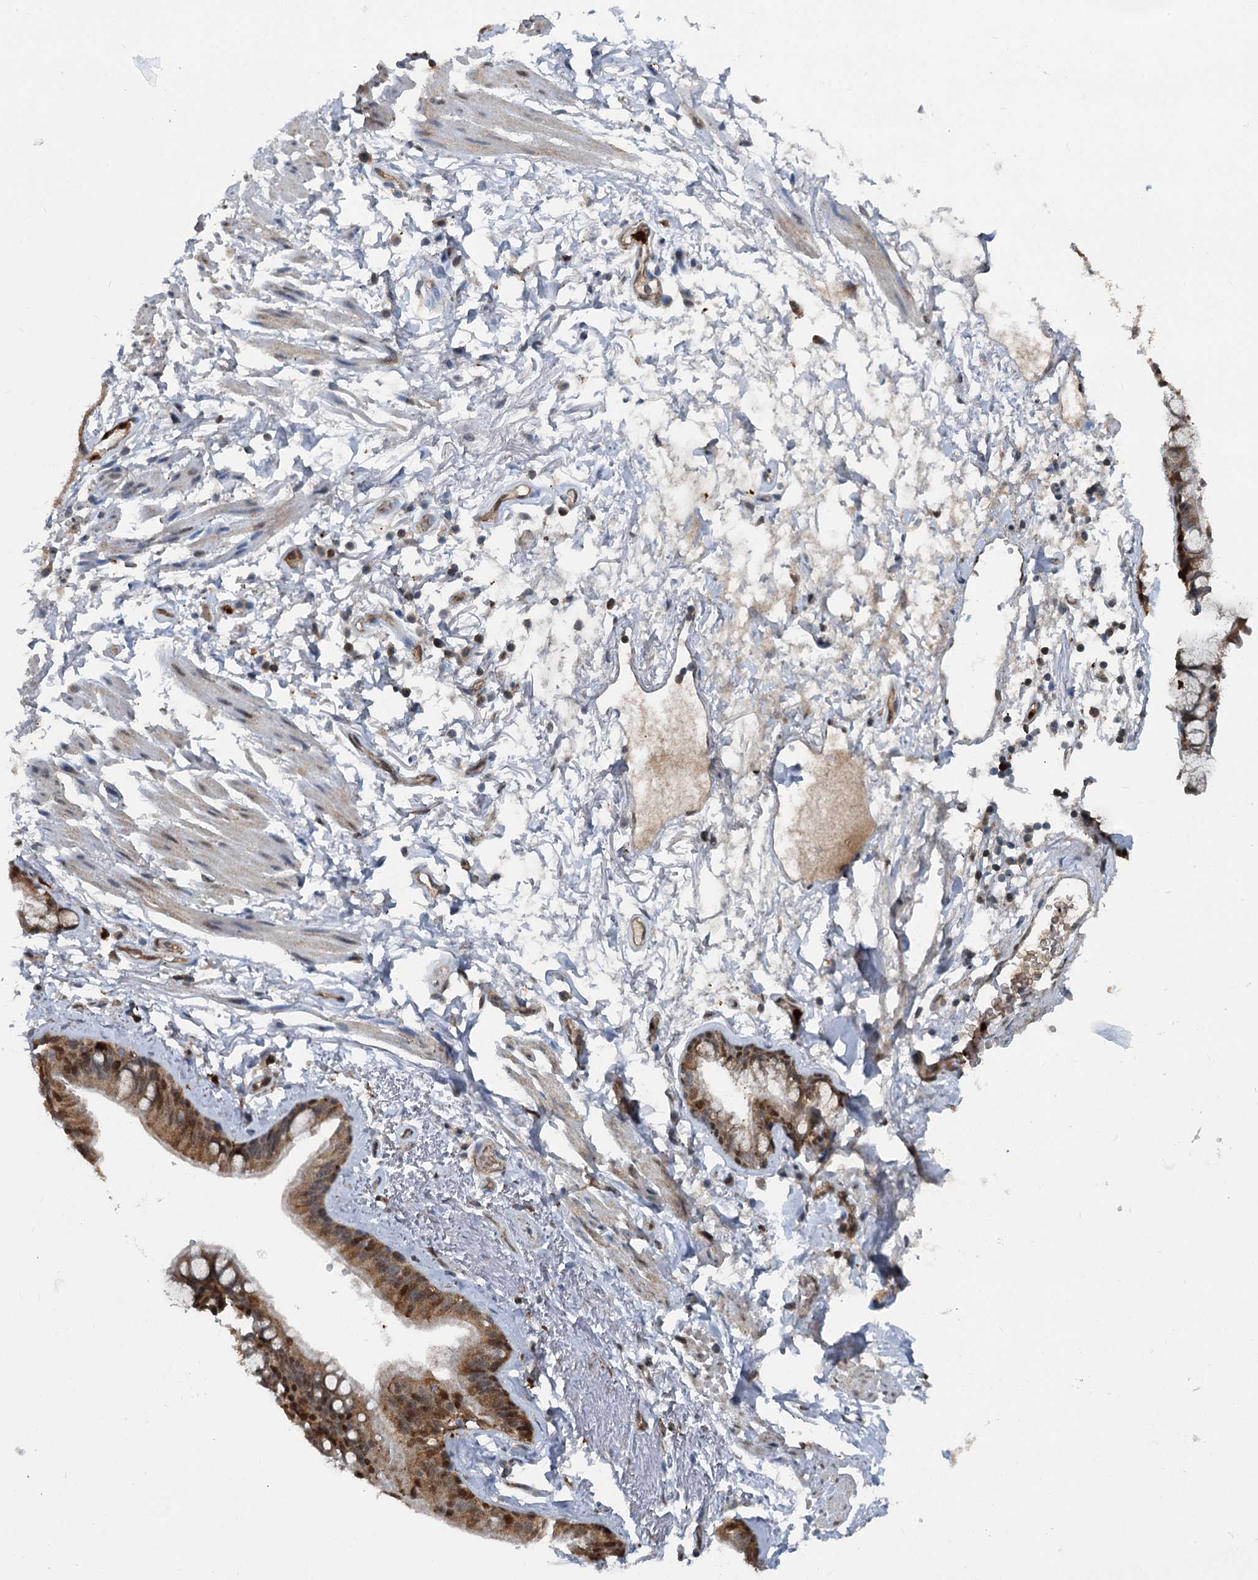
{"staining": {"intensity": "moderate", "quantity": "25%-75%", "location": "cytoplasmic/membranous"}, "tissue": "adipose tissue", "cell_type": "Adipocytes", "image_type": "normal", "snomed": [{"axis": "morphology", "description": "Normal tissue, NOS"}, {"axis": "topography", "description": "Lymph node"}, {"axis": "topography", "description": "Bronchus"}], "caption": "IHC staining of benign adipose tissue, which exhibits medium levels of moderate cytoplasmic/membranous staining in about 25%-75% of adipocytes indicating moderate cytoplasmic/membranous protein staining. The staining was performed using DAB (brown) for protein detection and nuclei were counterstained in hematoxylin (blue).", "gene": "GPI", "patient": {"sex": "male", "age": 63}}